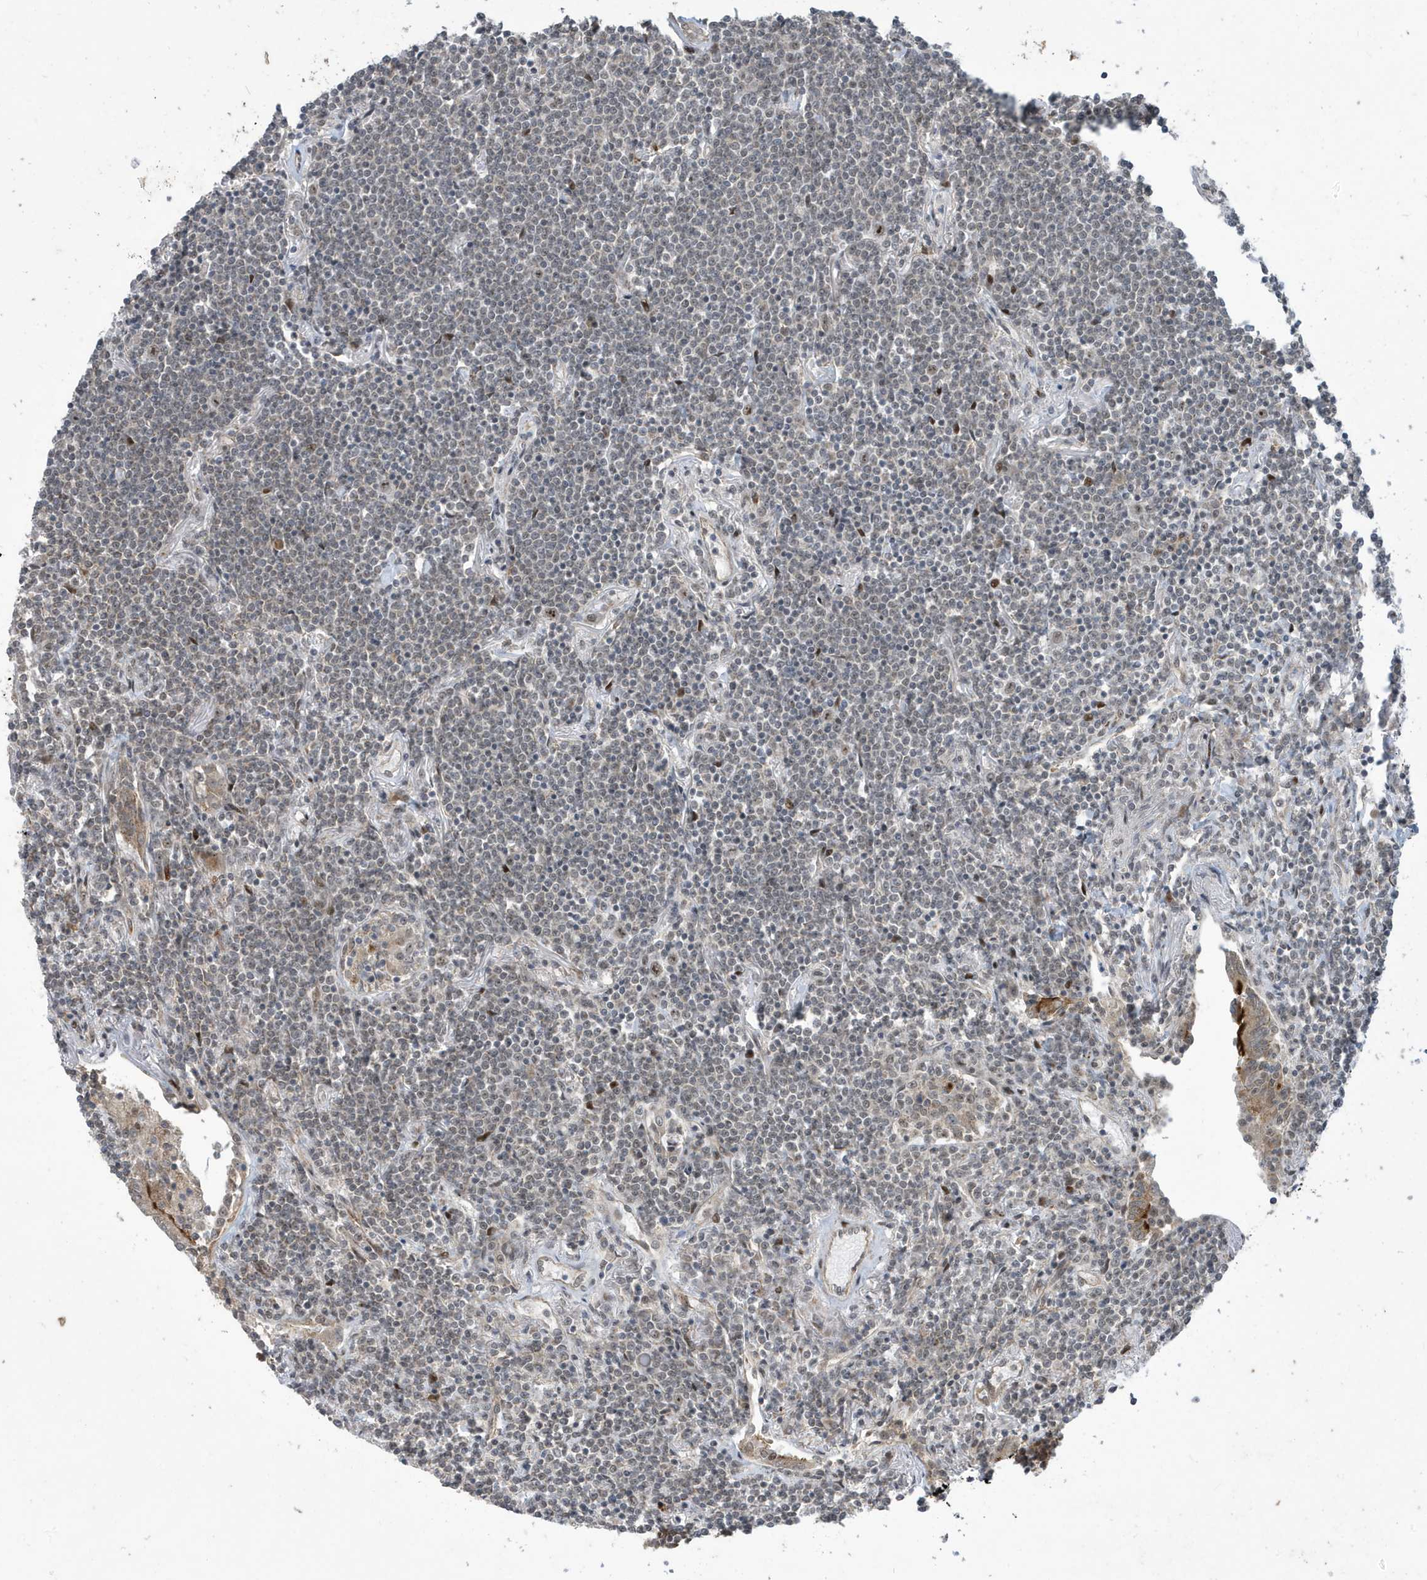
{"staining": {"intensity": "negative", "quantity": "none", "location": "none"}, "tissue": "lymphoma", "cell_type": "Tumor cells", "image_type": "cancer", "snomed": [{"axis": "morphology", "description": "Malignant lymphoma, non-Hodgkin's type, Low grade"}, {"axis": "topography", "description": "Lung"}], "caption": "This is a image of IHC staining of malignant lymphoma, non-Hodgkin's type (low-grade), which shows no staining in tumor cells.", "gene": "FAM9B", "patient": {"sex": "female", "age": 71}}